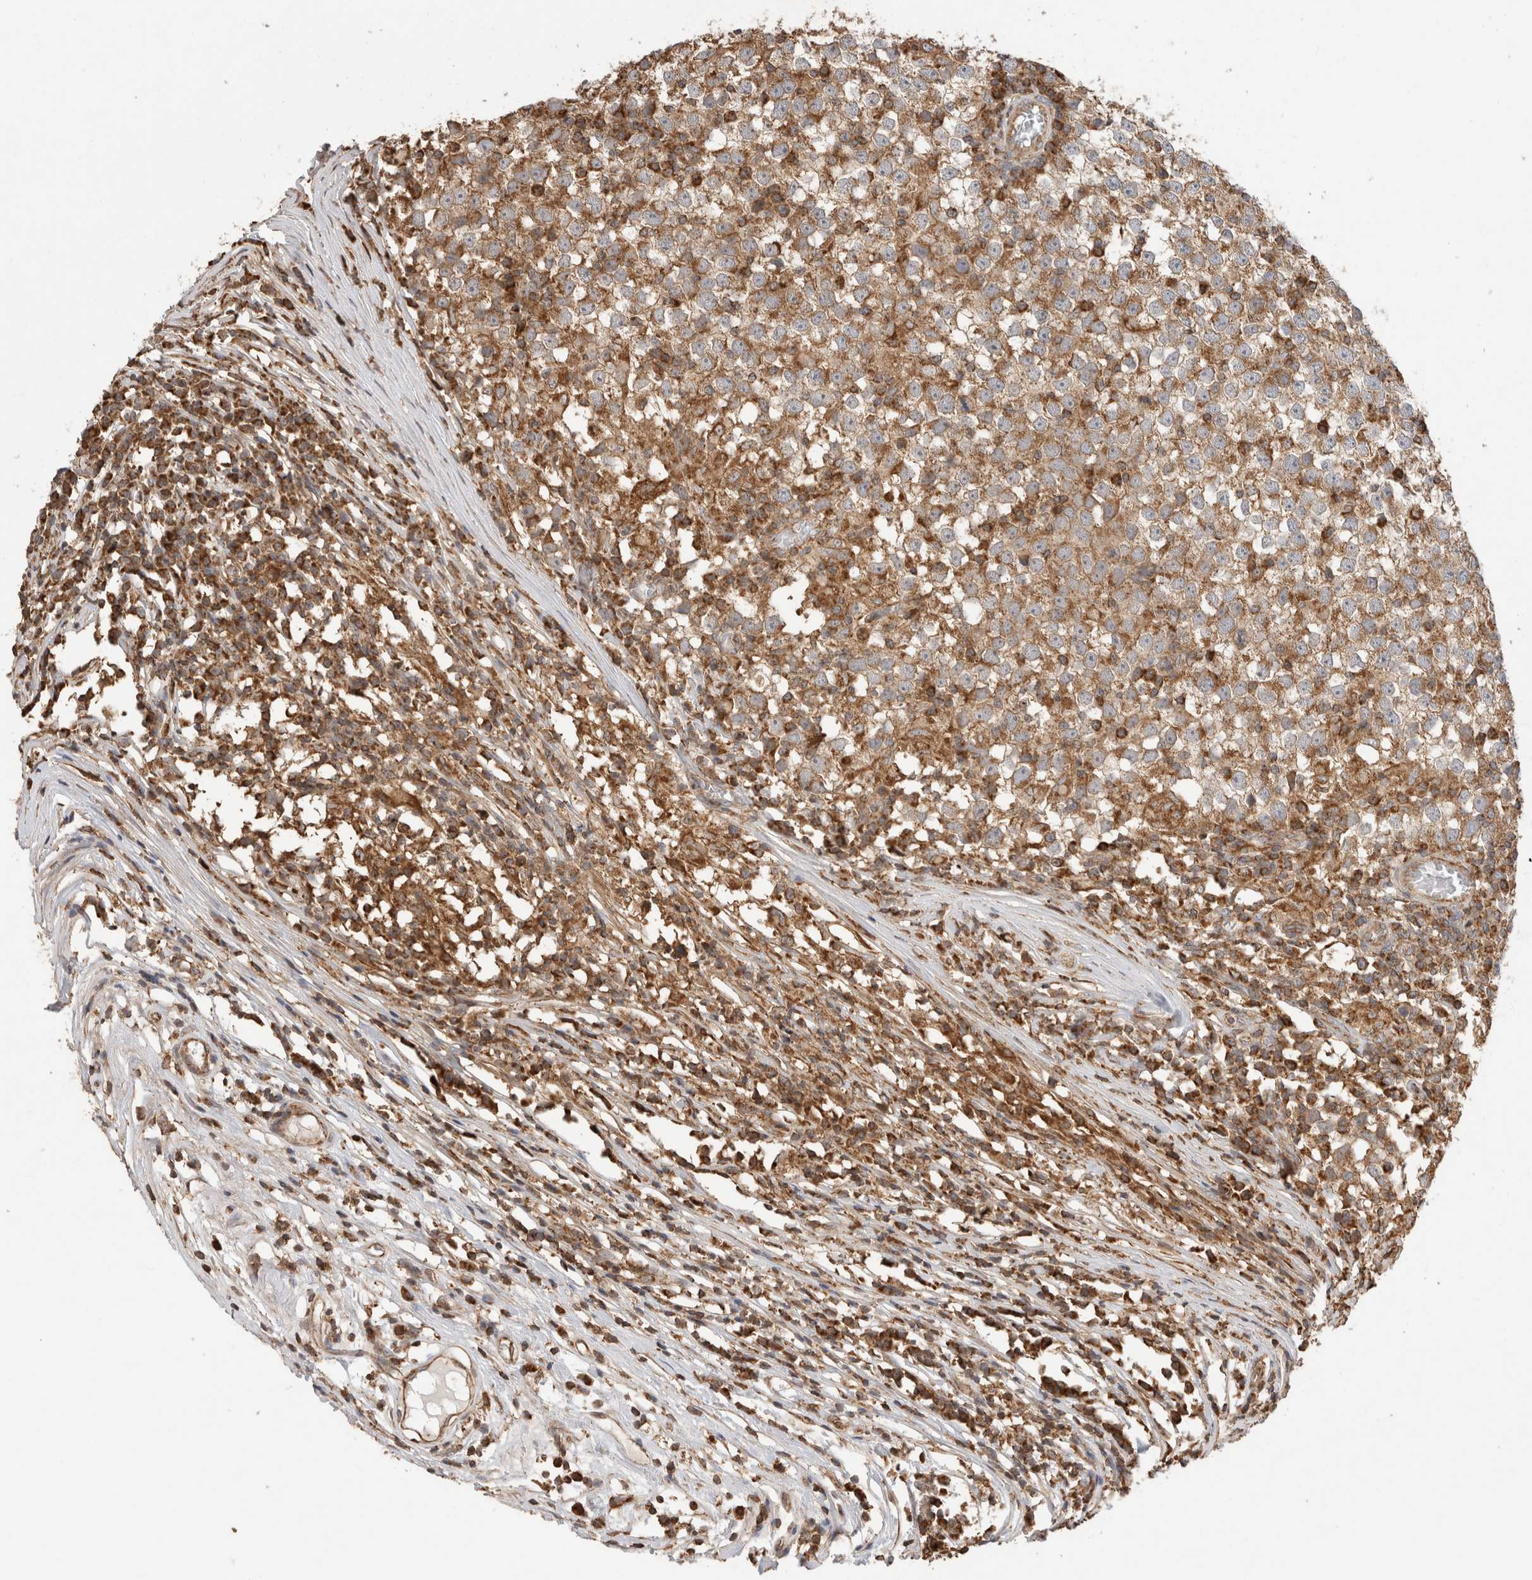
{"staining": {"intensity": "strong", "quantity": "25%-75%", "location": "cytoplasmic/membranous"}, "tissue": "testis cancer", "cell_type": "Tumor cells", "image_type": "cancer", "snomed": [{"axis": "morphology", "description": "Seminoma, NOS"}, {"axis": "topography", "description": "Testis"}], "caption": "Human testis cancer stained for a protein (brown) displays strong cytoplasmic/membranous positive positivity in approximately 25%-75% of tumor cells.", "gene": "IMMP2L", "patient": {"sex": "male", "age": 65}}